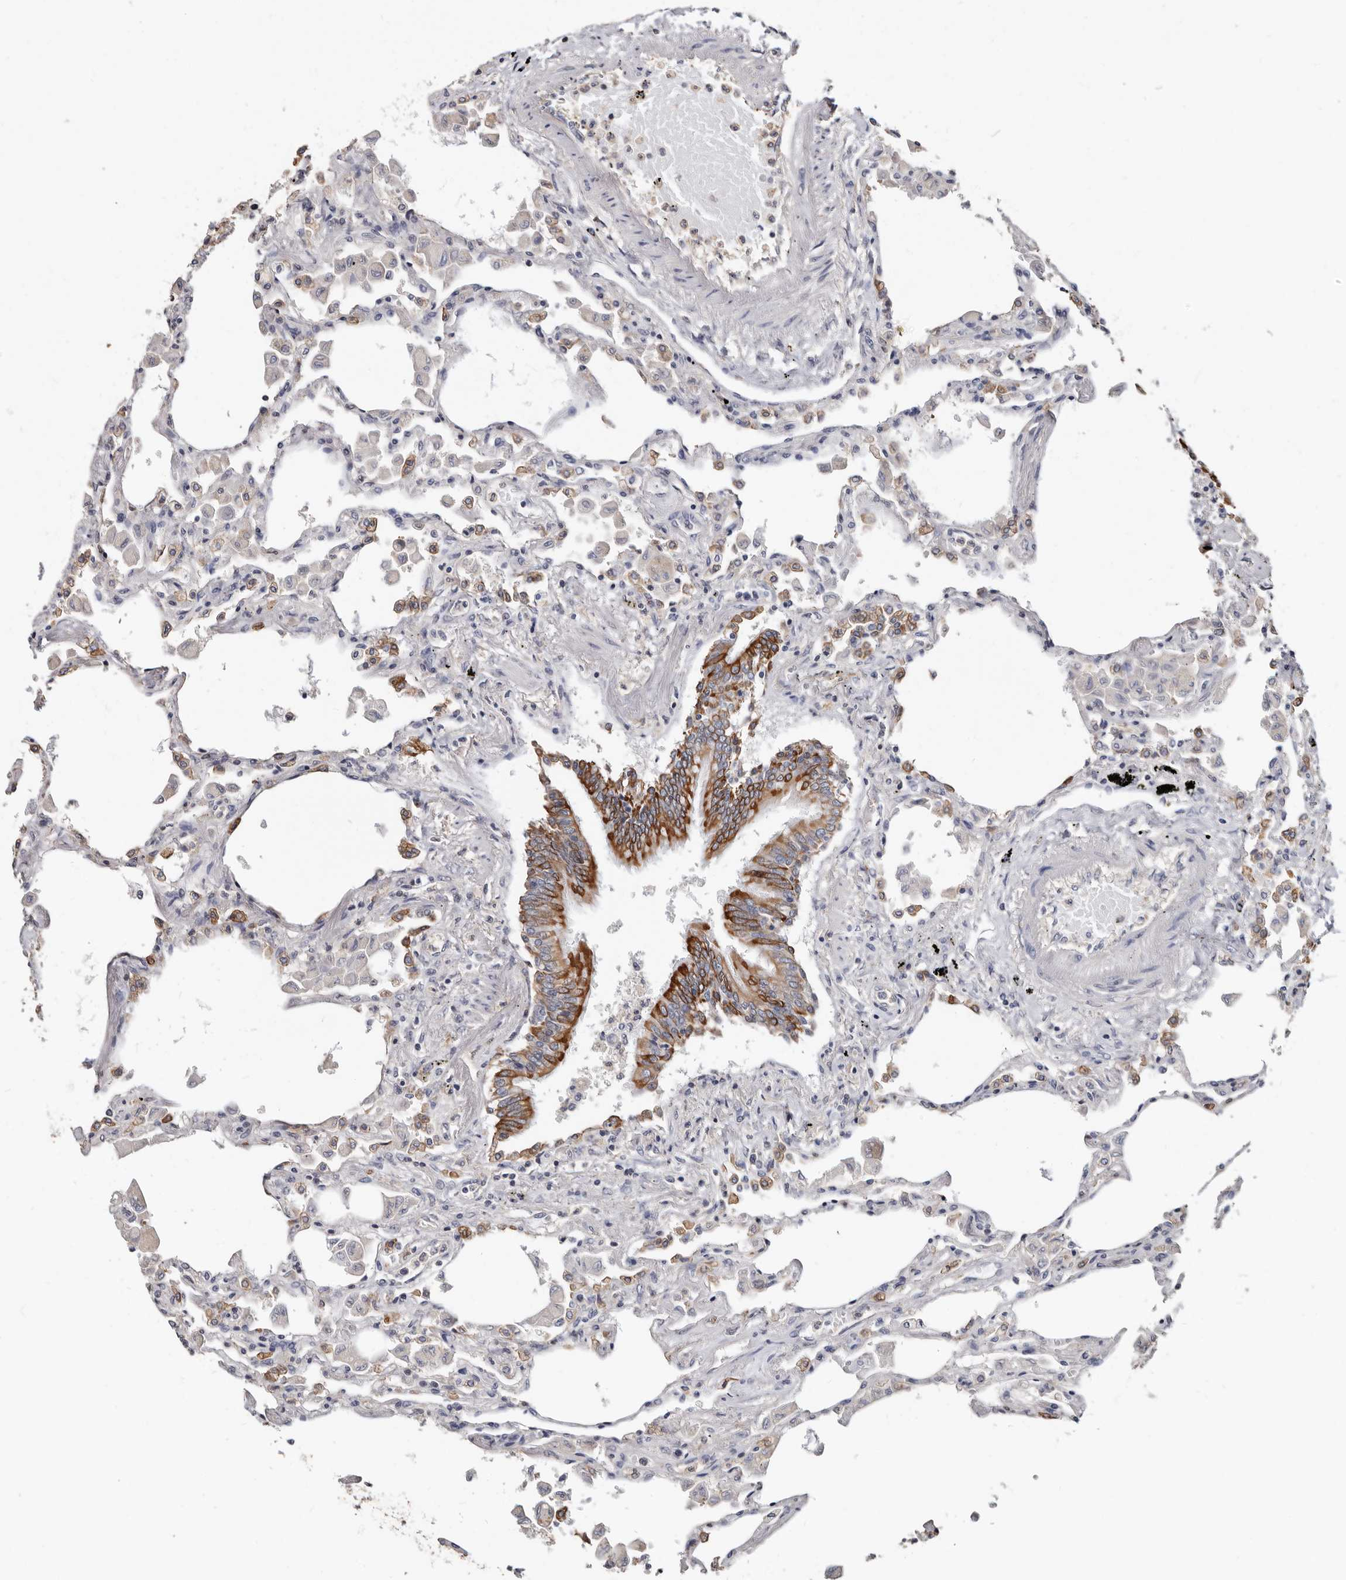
{"staining": {"intensity": "moderate", "quantity": "25%-75%", "location": "cytoplasmic/membranous"}, "tissue": "lung", "cell_type": "Alveolar cells", "image_type": "normal", "snomed": [{"axis": "morphology", "description": "Normal tissue, NOS"}, {"axis": "topography", "description": "Bronchus"}, {"axis": "topography", "description": "Lung"}], "caption": "Immunohistochemistry micrograph of normal lung: lung stained using immunohistochemistry (IHC) reveals medium levels of moderate protein expression localized specifically in the cytoplasmic/membranous of alveolar cells, appearing as a cytoplasmic/membranous brown color.", "gene": "MRPL18", "patient": {"sex": "female", "age": 49}}